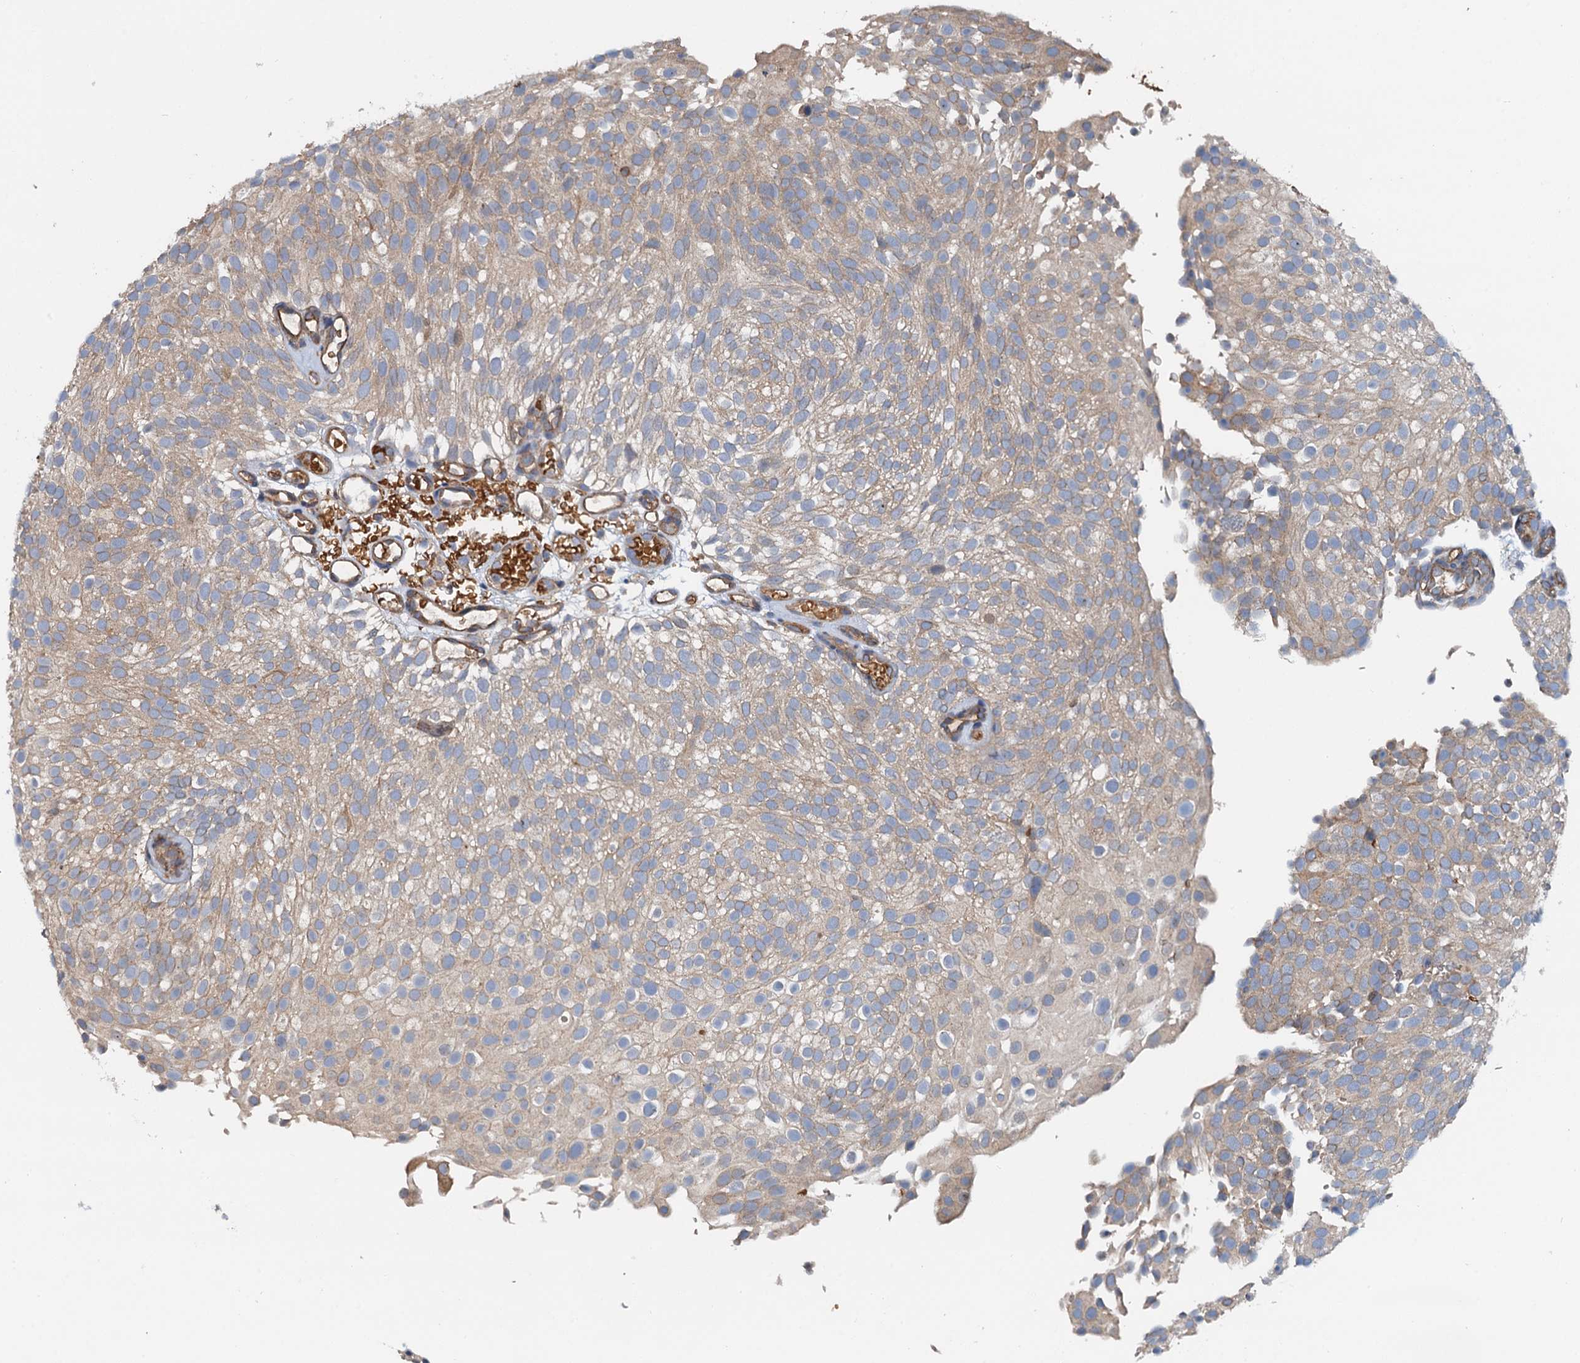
{"staining": {"intensity": "weak", "quantity": "25%-75%", "location": "cytoplasmic/membranous"}, "tissue": "urothelial cancer", "cell_type": "Tumor cells", "image_type": "cancer", "snomed": [{"axis": "morphology", "description": "Urothelial carcinoma, Low grade"}, {"axis": "topography", "description": "Urinary bladder"}], "caption": "Weak cytoplasmic/membranous protein positivity is identified in approximately 25%-75% of tumor cells in low-grade urothelial carcinoma.", "gene": "ROGDI", "patient": {"sex": "male", "age": 78}}